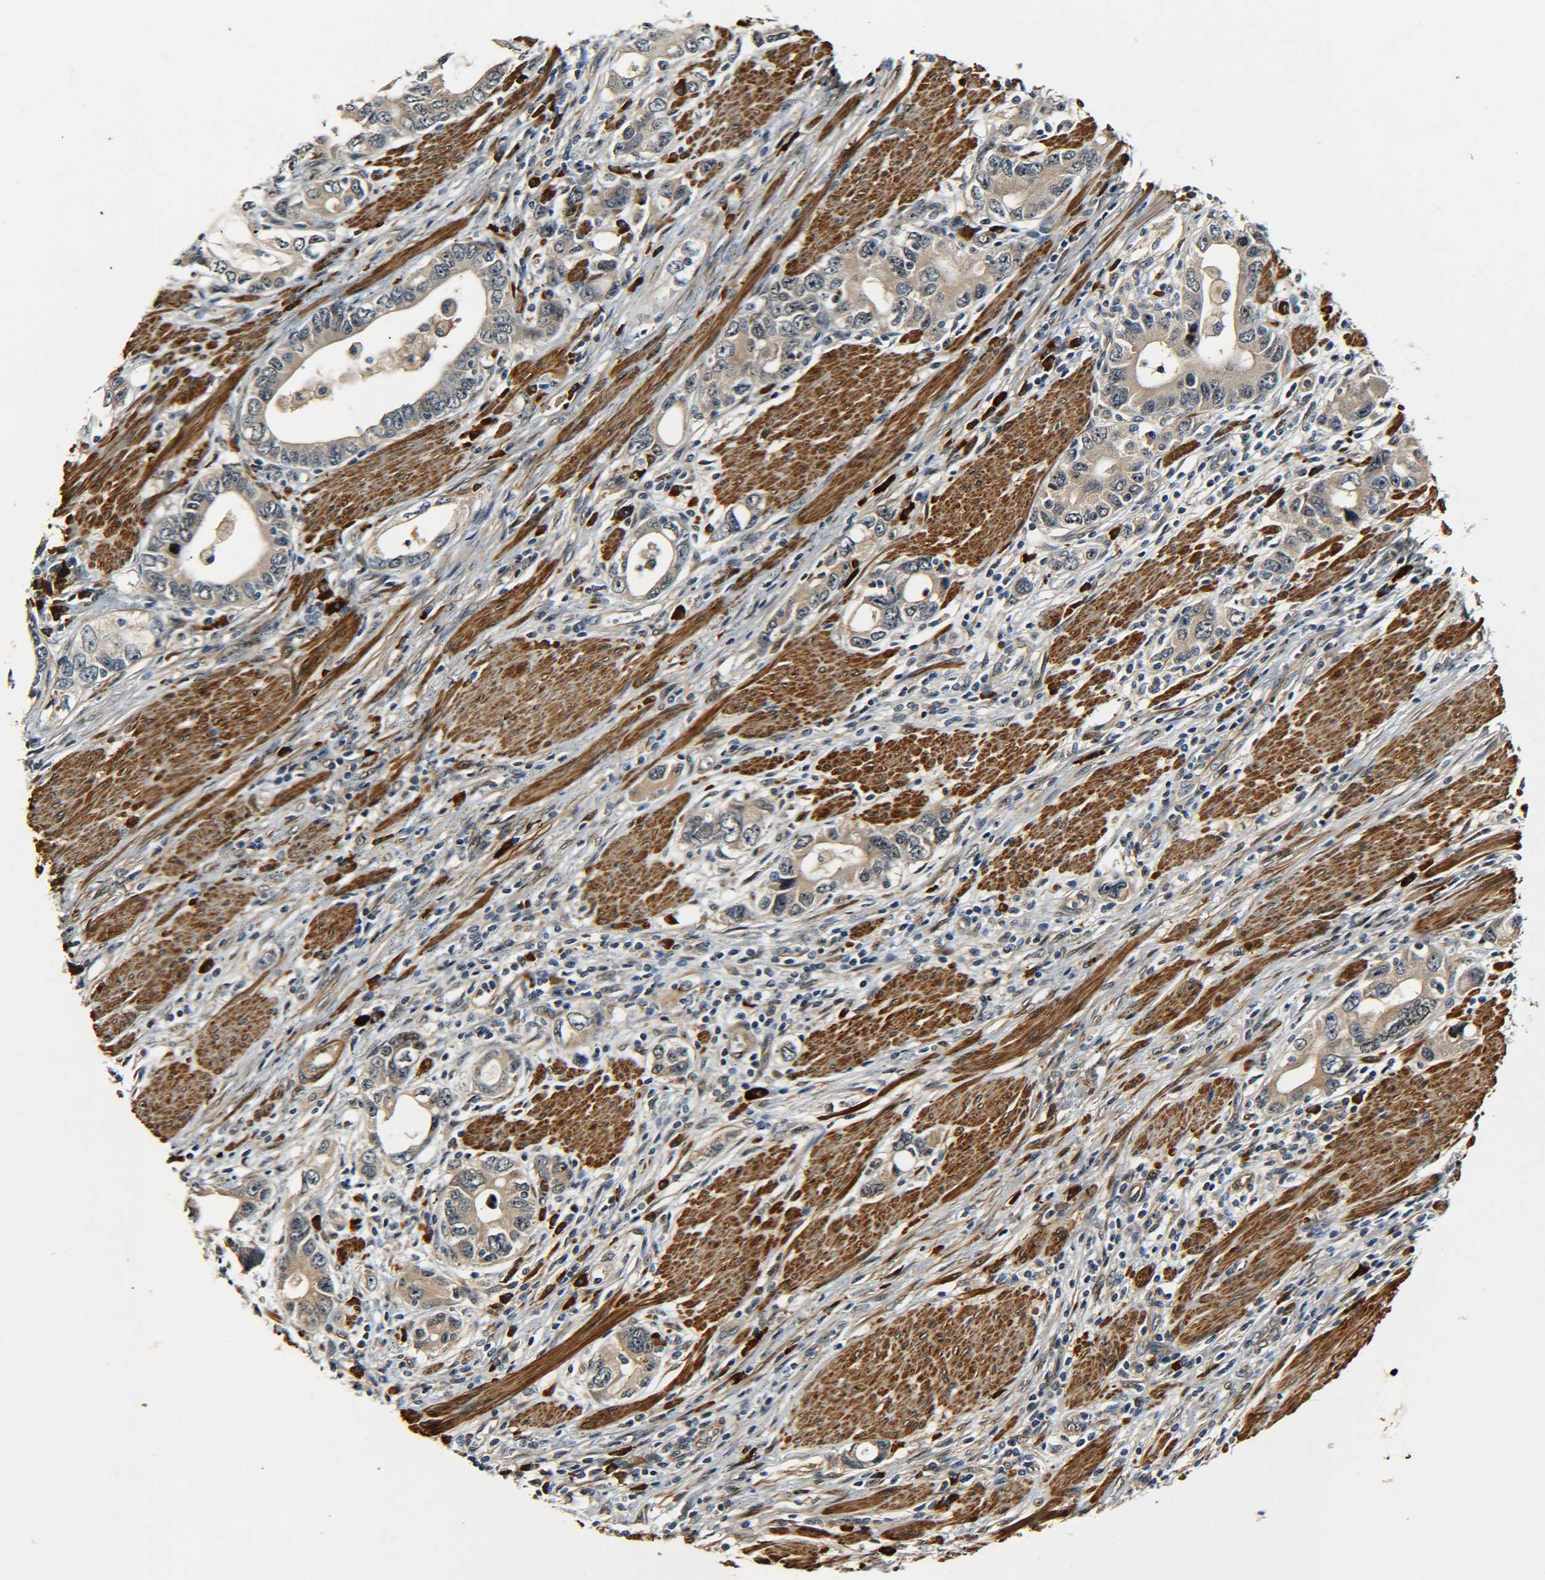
{"staining": {"intensity": "weak", "quantity": ">75%", "location": "cytoplasmic/membranous"}, "tissue": "stomach cancer", "cell_type": "Tumor cells", "image_type": "cancer", "snomed": [{"axis": "morphology", "description": "Adenocarcinoma, NOS"}, {"axis": "topography", "description": "Stomach, lower"}], "caption": "Stomach cancer stained for a protein demonstrates weak cytoplasmic/membranous positivity in tumor cells. (Stains: DAB in brown, nuclei in blue, Microscopy: brightfield microscopy at high magnification).", "gene": "MEIS1", "patient": {"sex": "female", "age": 93}}